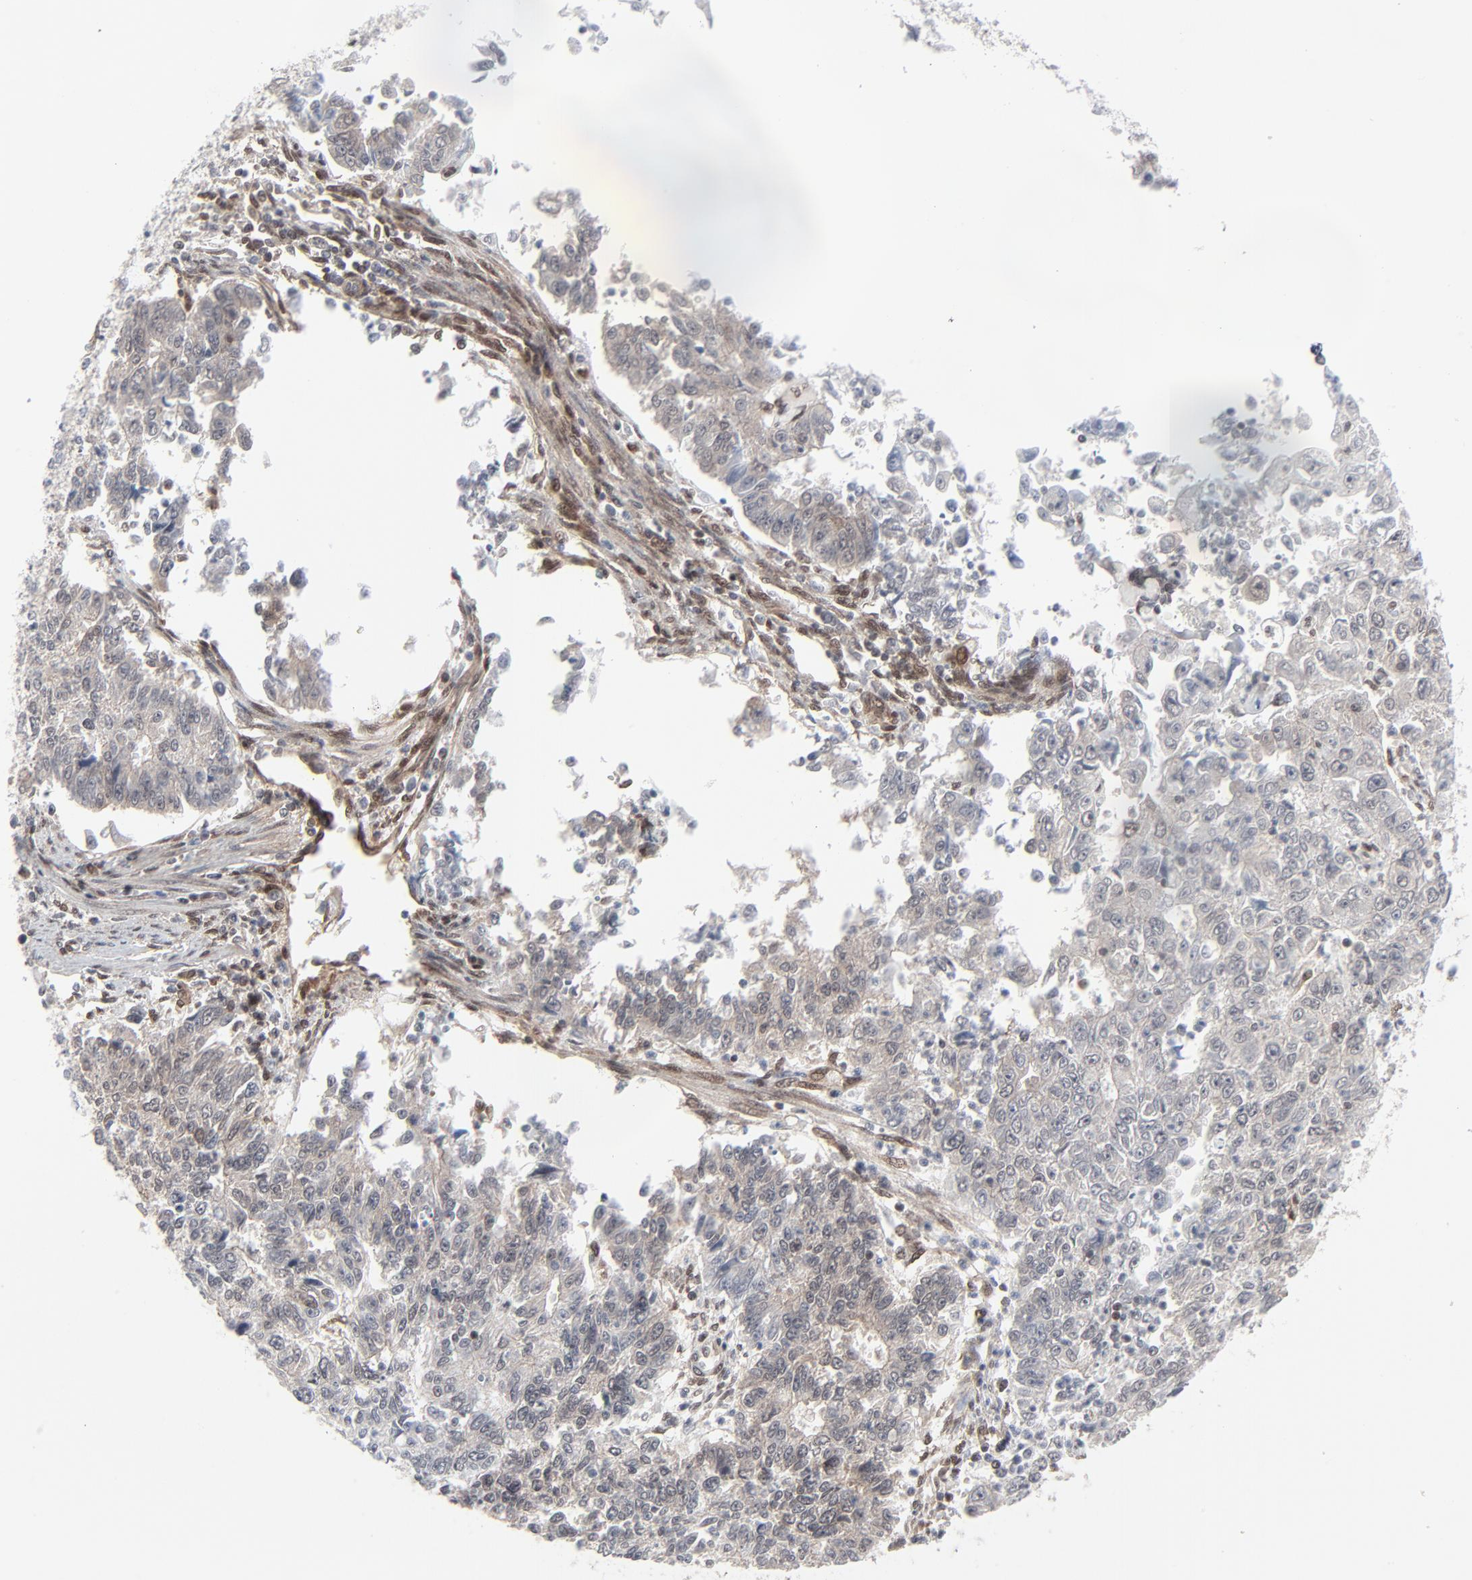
{"staining": {"intensity": "moderate", "quantity": "25%-75%", "location": "cytoplasmic/membranous"}, "tissue": "endometrial cancer", "cell_type": "Tumor cells", "image_type": "cancer", "snomed": [{"axis": "morphology", "description": "Adenocarcinoma, NOS"}, {"axis": "topography", "description": "Endometrium"}], "caption": "The immunohistochemical stain highlights moderate cytoplasmic/membranous positivity in tumor cells of endometrial adenocarcinoma tissue. (DAB (3,3'-diaminobenzidine) IHC, brown staining for protein, blue staining for nuclei).", "gene": "AKT1", "patient": {"sex": "female", "age": 42}}